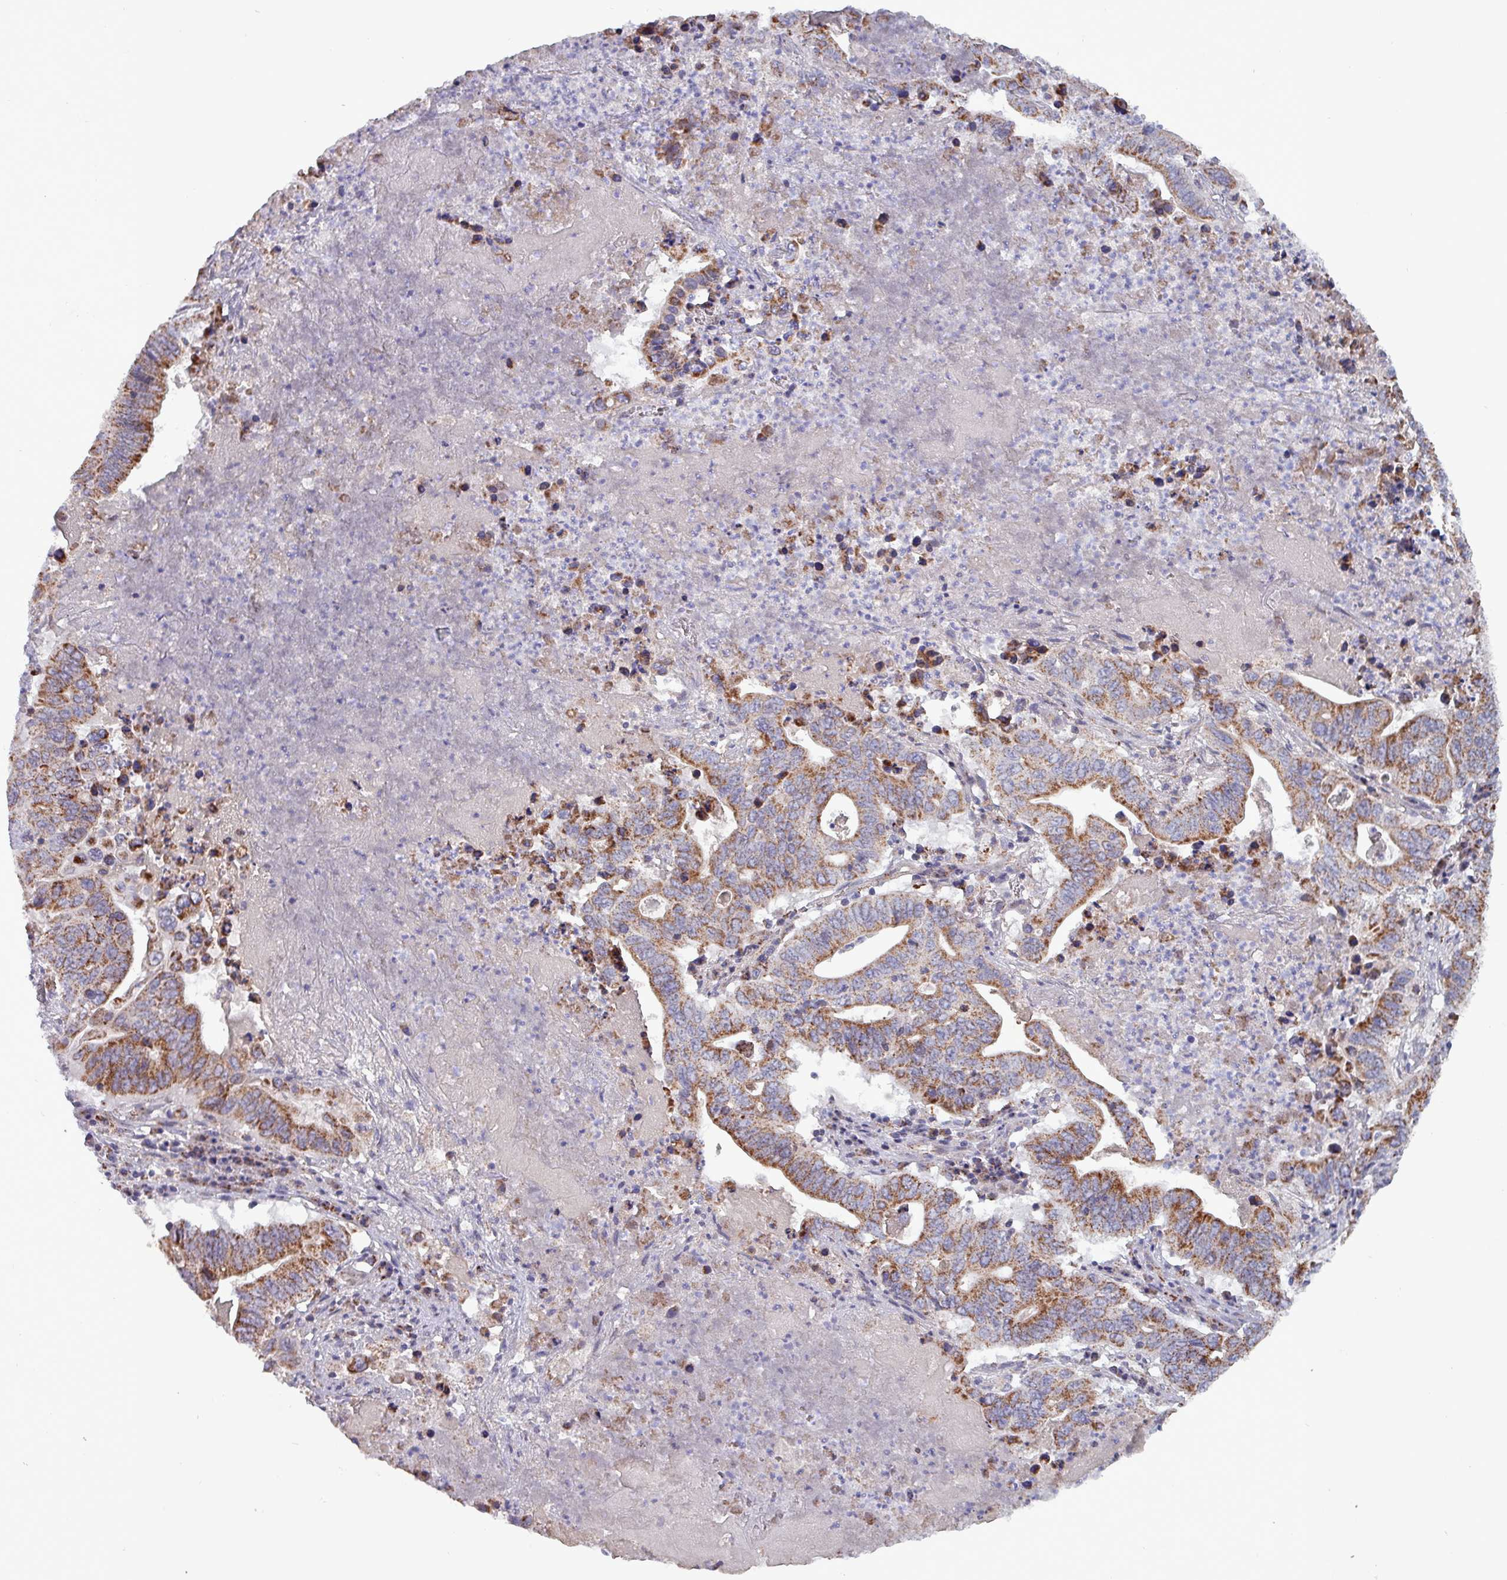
{"staining": {"intensity": "moderate", "quantity": ">75%", "location": "cytoplasmic/membranous"}, "tissue": "lung cancer", "cell_type": "Tumor cells", "image_type": "cancer", "snomed": [{"axis": "morphology", "description": "Adenocarcinoma, NOS"}, {"axis": "topography", "description": "Lung"}], "caption": "The micrograph exhibits a brown stain indicating the presence of a protein in the cytoplasmic/membranous of tumor cells in lung adenocarcinoma.", "gene": "ZNF322", "patient": {"sex": "female", "age": 60}}